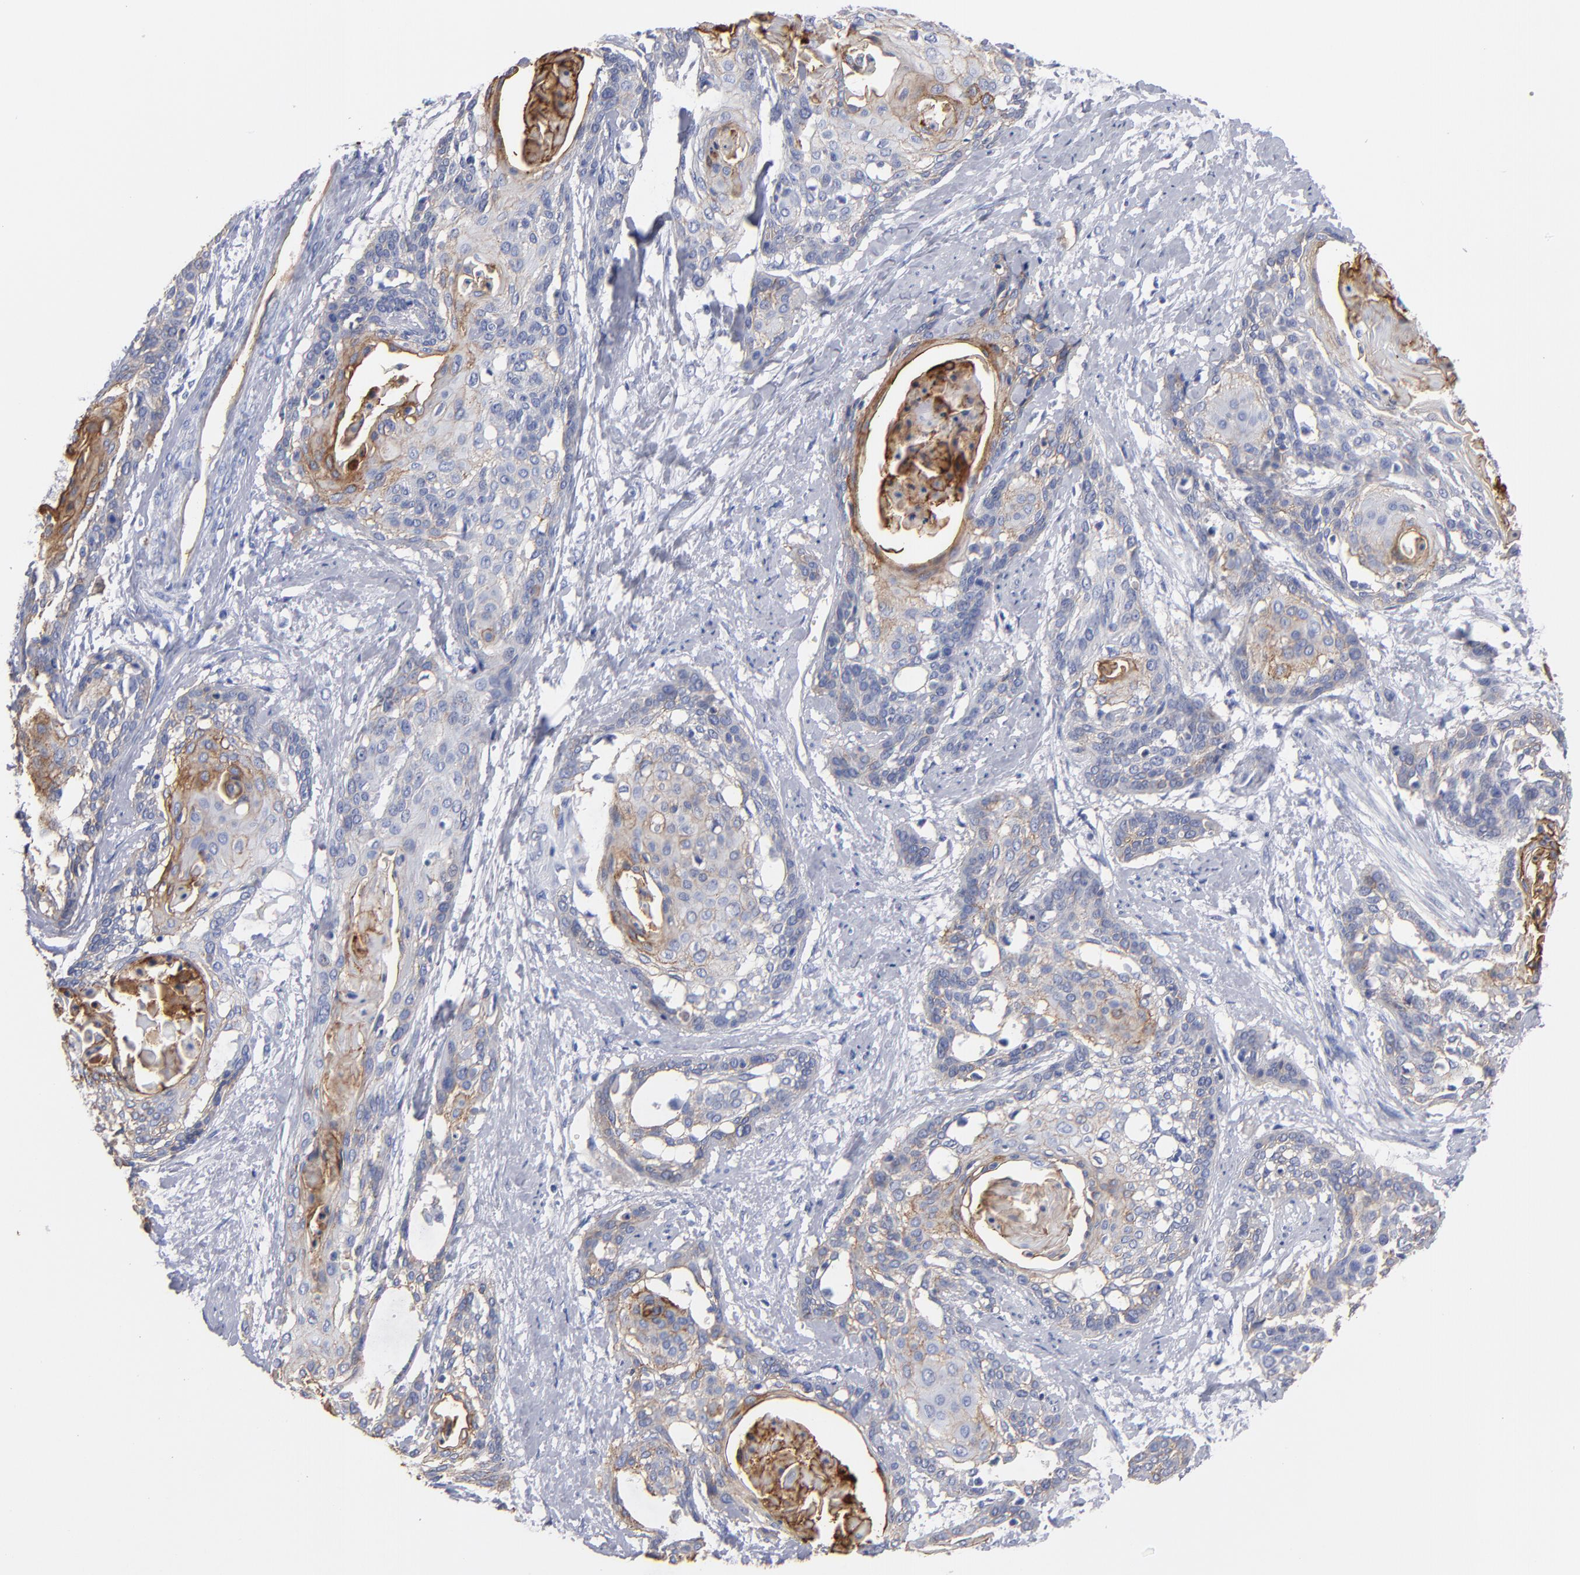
{"staining": {"intensity": "weak", "quantity": "<25%", "location": "cytoplasmic/membranous"}, "tissue": "cervical cancer", "cell_type": "Tumor cells", "image_type": "cancer", "snomed": [{"axis": "morphology", "description": "Squamous cell carcinoma, NOS"}, {"axis": "topography", "description": "Cervix"}], "caption": "Image shows no significant protein staining in tumor cells of squamous cell carcinoma (cervical).", "gene": "TM4SF1", "patient": {"sex": "female", "age": 57}}